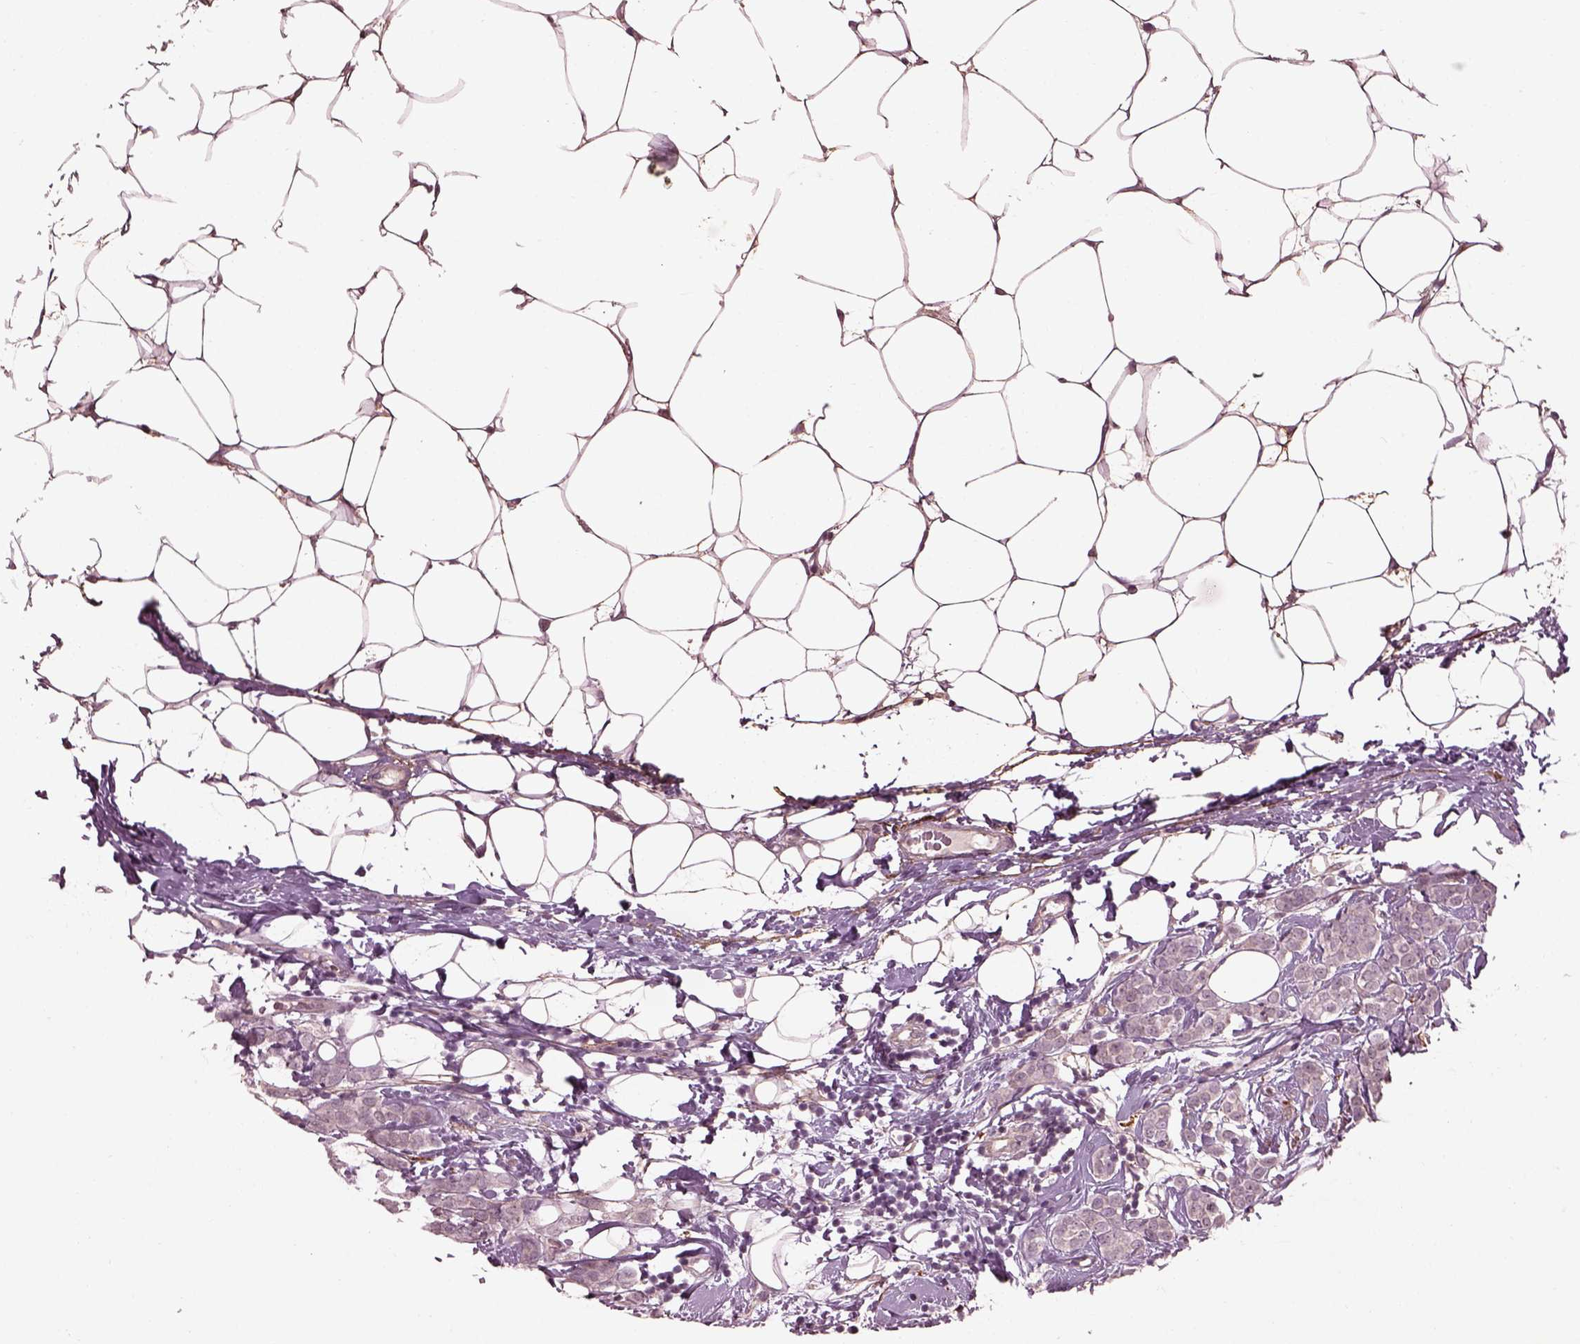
{"staining": {"intensity": "negative", "quantity": "none", "location": "none"}, "tissue": "breast cancer", "cell_type": "Tumor cells", "image_type": "cancer", "snomed": [{"axis": "morphology", "description": "Lobular carcinoma"}, {"axis": "topography", "description": "Breast"}], "caption": "The IHC micrograph has no significant expression in tumor cells of breast cancer tissue. Brightfield microscopy of IHC stained with DAB (brown) and hematoxylin (blue), captured at high magnification.", "gene": "EFEMP1", "patient": {"sex": "female", "age": 49}}